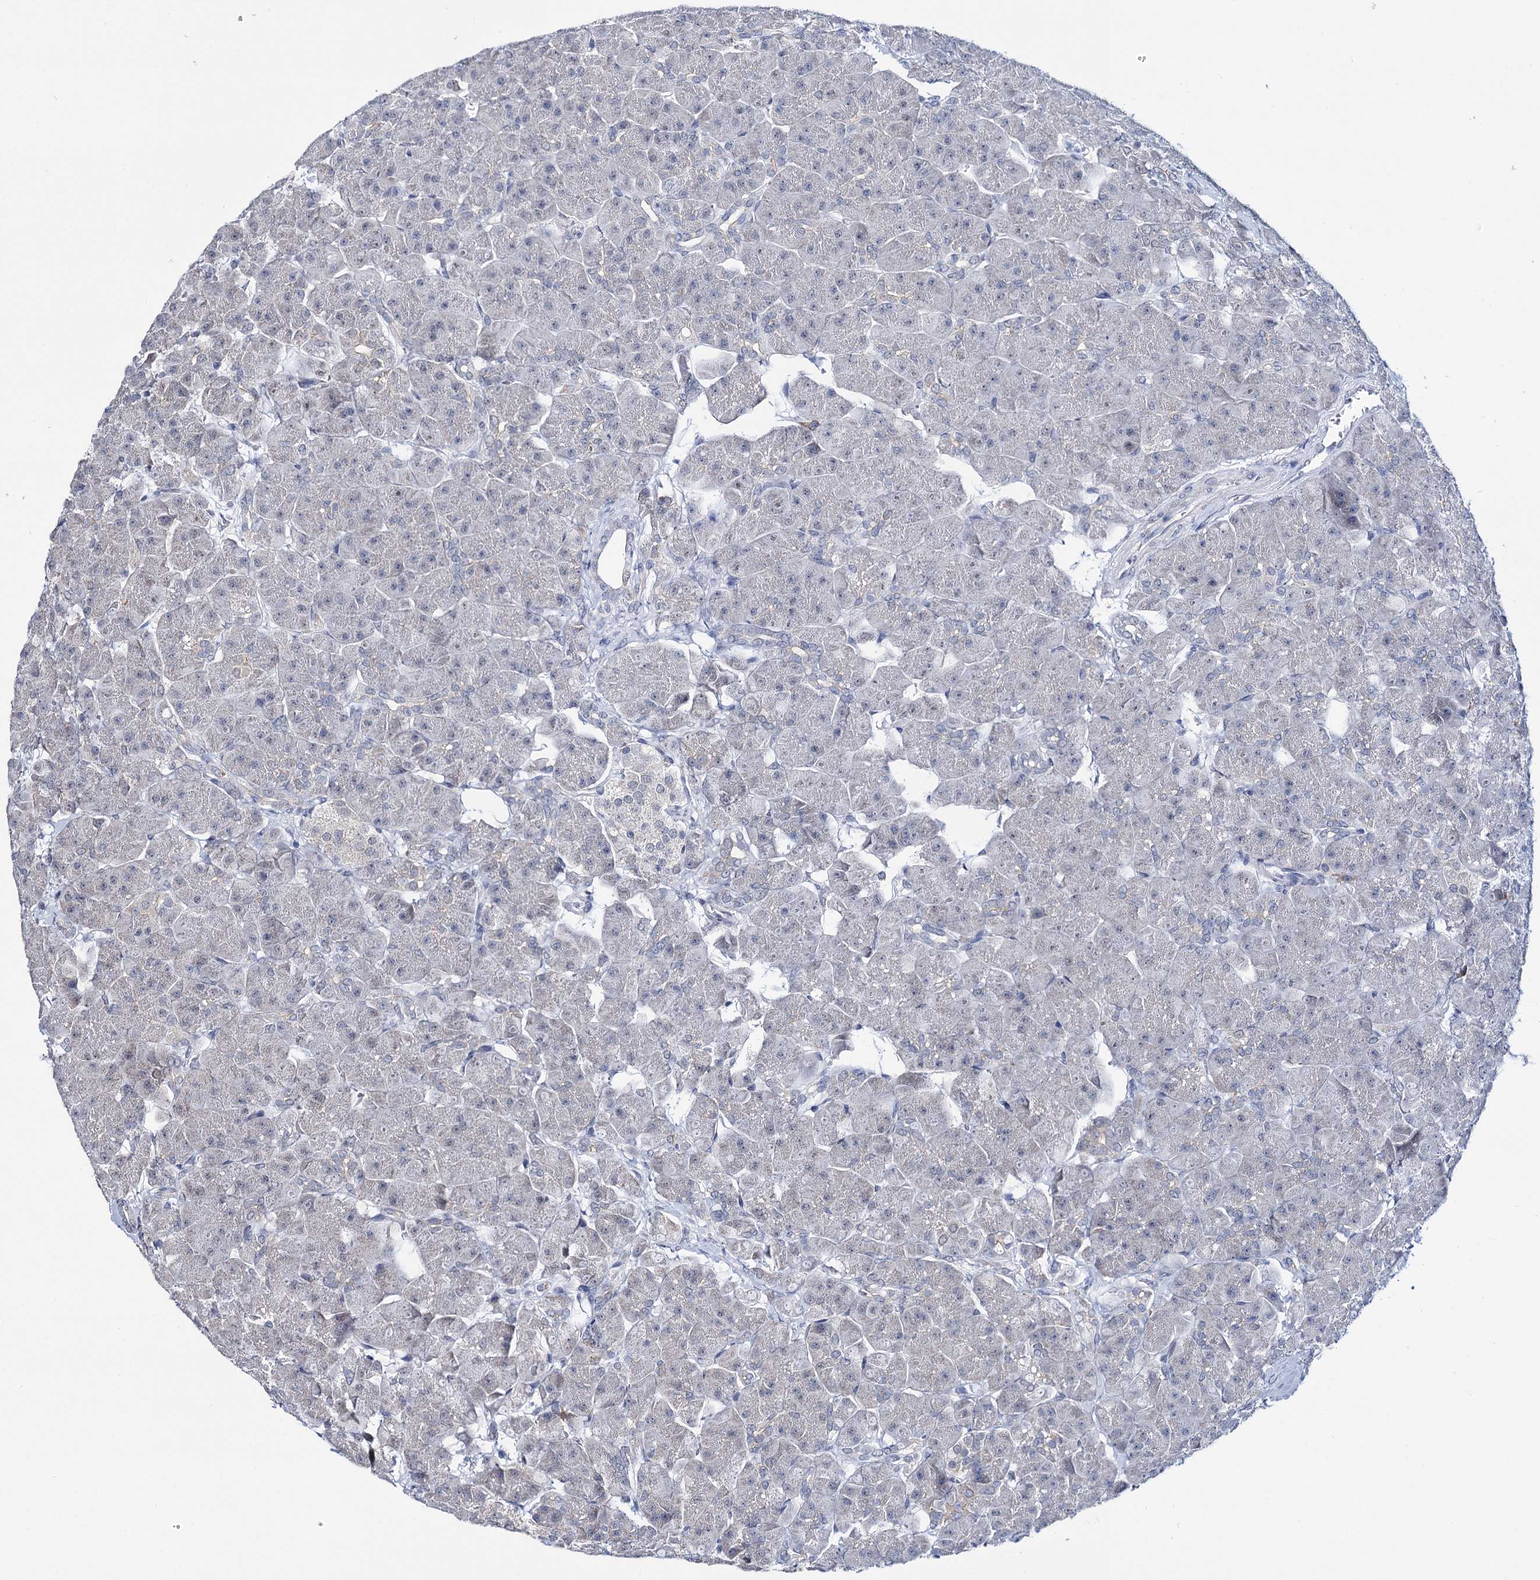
{"staining": {"intensity": "negative", "quantity": "none", "location": "none"}, "tissue": "pancreas", "cell_type": "Exocrine glandular cells", "image_type": "normal", "snomed": [{"axis": "morphology", "description": "Normal tissue, NOS"}, {"axis": "topography", "description": "Pancreas"}], "caption": "This micrograph is of unremarkable pancreas stained with immunohistochemistry (IHC) to label a protein in brown with the nuclei are counter-stained blue. There is no staining in exocrine glandular cells. (Brightfield microscopy of DAB (3,3'-diaminobenzidine) immunohistochemistry (IHC) at high magnification).", "gene": "SPATS2", "patient": {"sex": "male", "age": 66}}